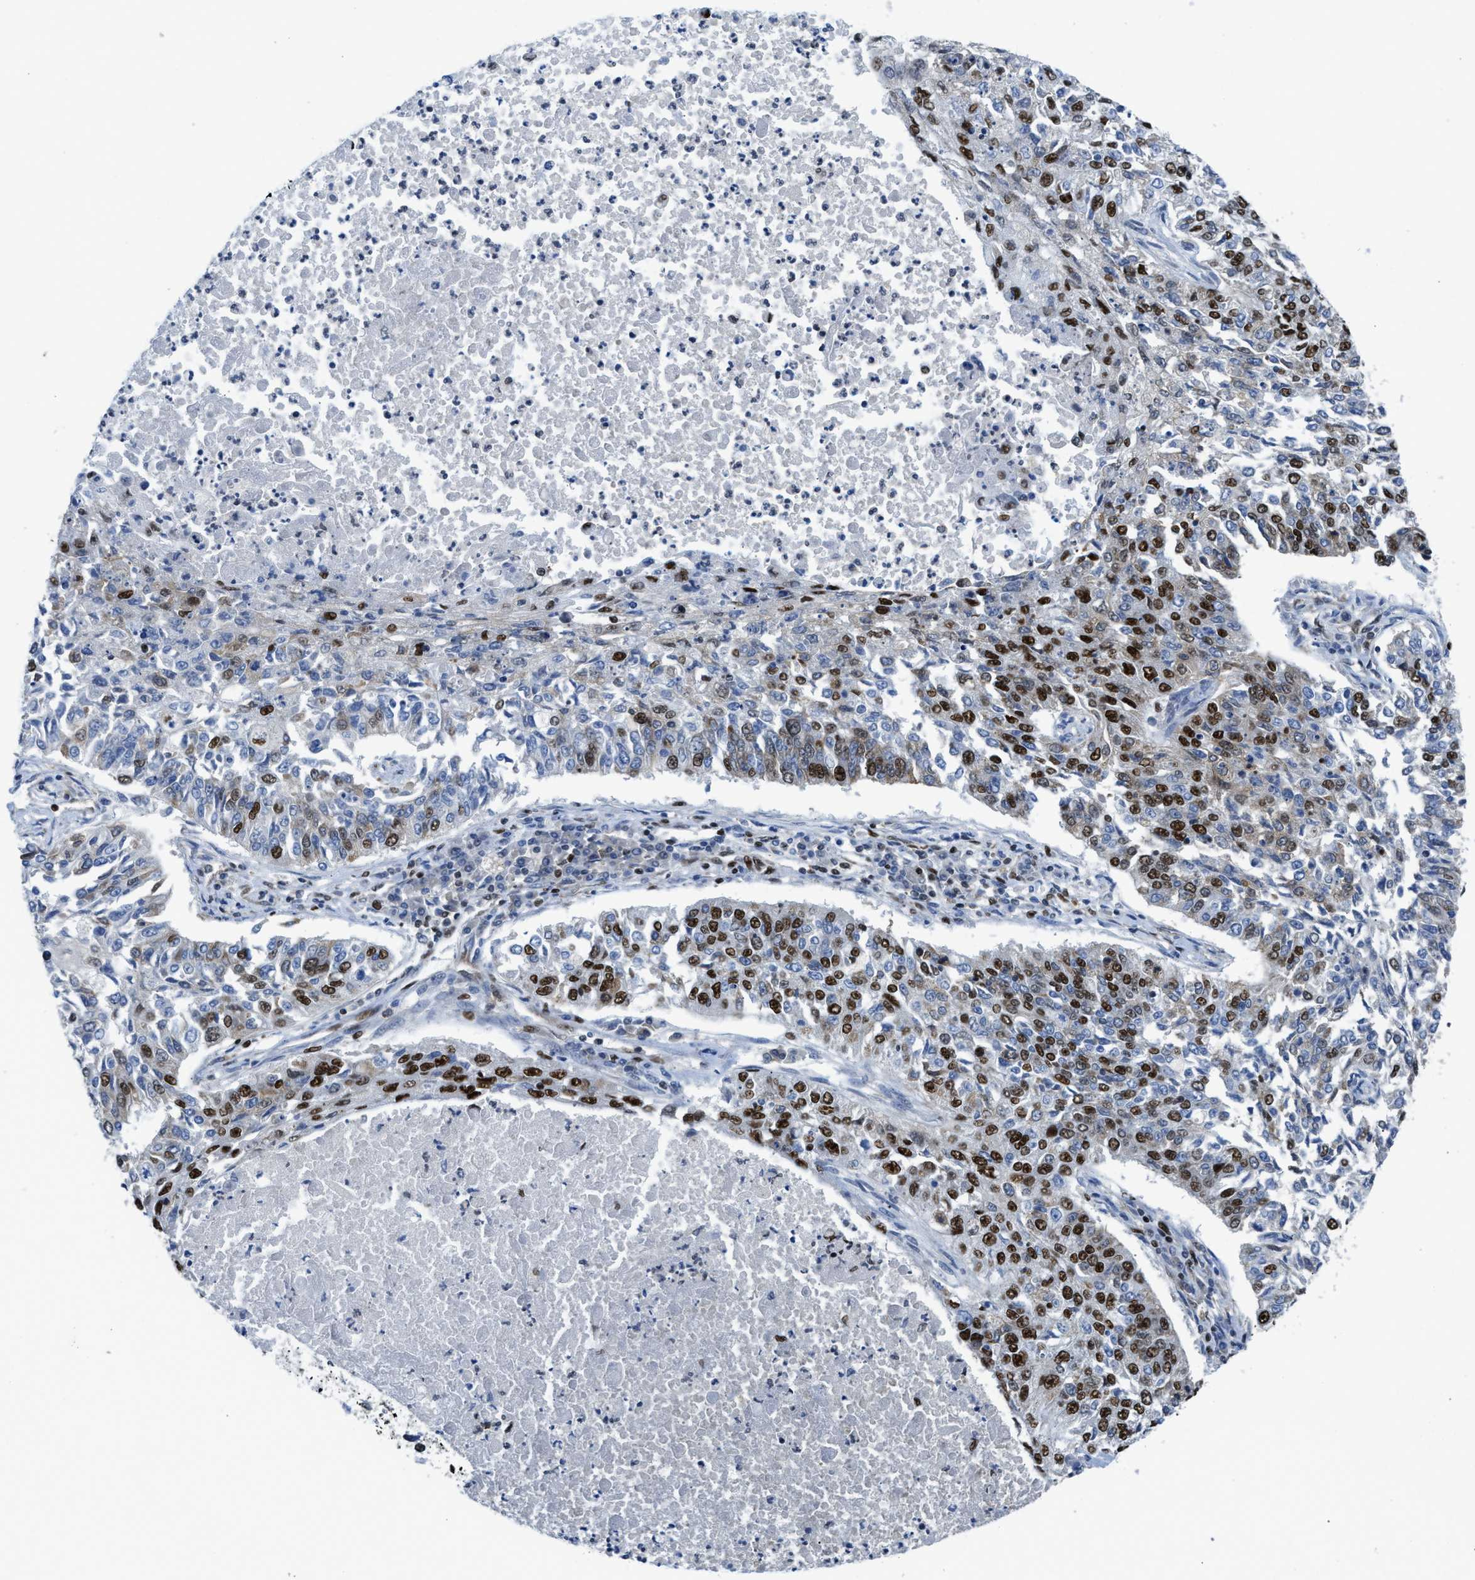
{"staining": {"intensity": "strong", "quantity": ">75%", "location": "nuclear"}, "tissue": "lung cancer", "cell_type": "Tumor cells", "image_type": "cancer", "snomed": [{"axis": "morphology", "description": "Normal tissue, NOS"}, {"axis": "morphology", "description": "Squamous cell carcinoma, NOS"}, {"axis": "topography", "description": "Cartilage tissue"}, {"axis": "topography", "description": "Bronchus"}, {"axis": "topography", "description": "Lung"}], "caption": "A brown stain shows strong nuclear staining of a protein in human squamous cell carcinoma (lung) tumor cells. (brown staining indicates protein expression, while blue staining denotes nuclei).", "gene": "SCAF4", "patient": {"sex": "female", "age": 49}}